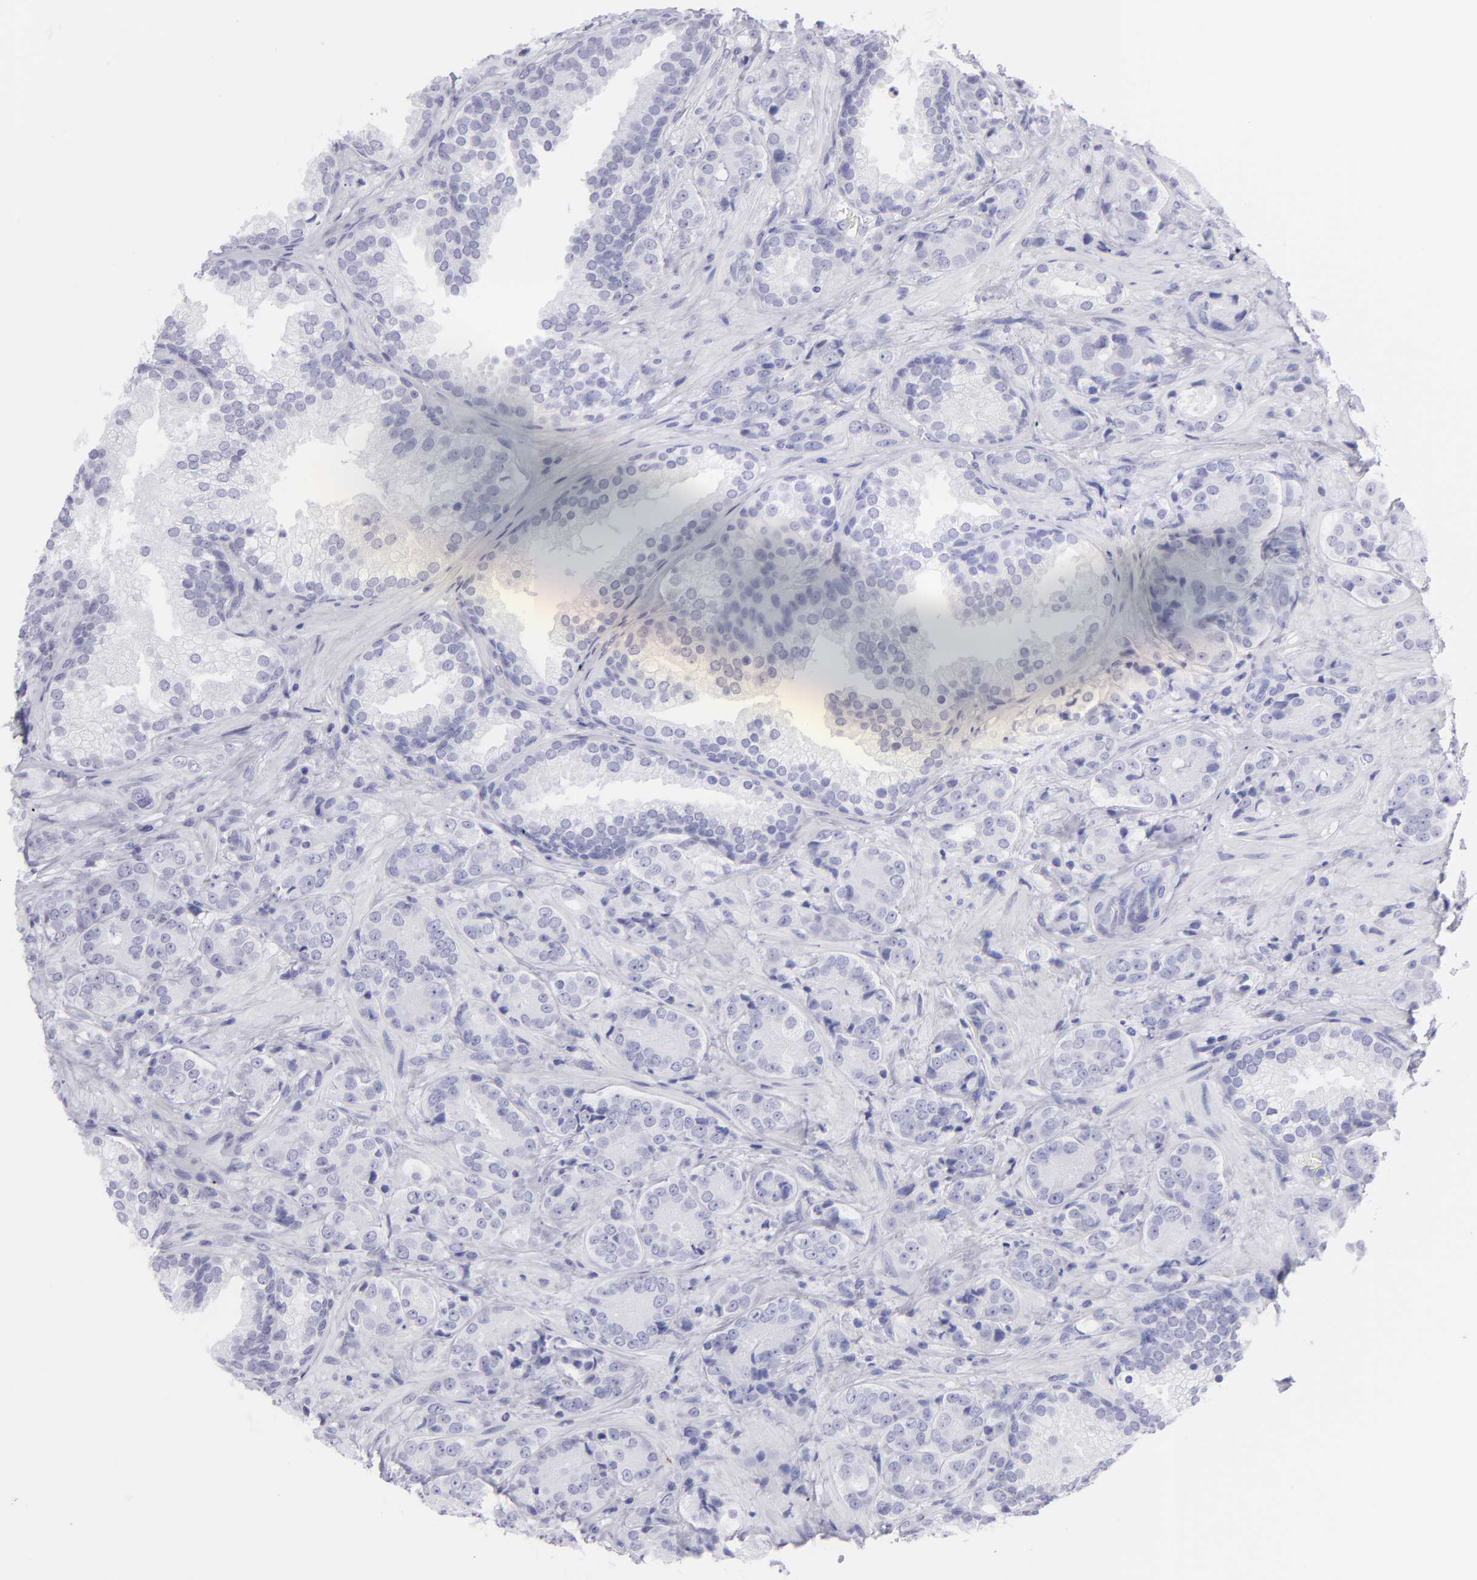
{"staining": {"intensity": "negative", "quantity": "none", "location": "none"}, "tissue": "prostate cancer", "cell_type": "Tumor cells", "image_type": "cancer", "snomed": [{"axis": "morphology", "description": "Adenocarcinoma, High grade"}, {"axis": "topography", "description": "Prostate"}], "caption": "Prostate cancer was stained to show a protein in brown. There is no significant expression in tumor cells. (DAB immunohistochemistry visualized using brightfield microscopy, high magnification).", "gene": "SLC1A3", "patient": {"sex": "male", "age": 70}}